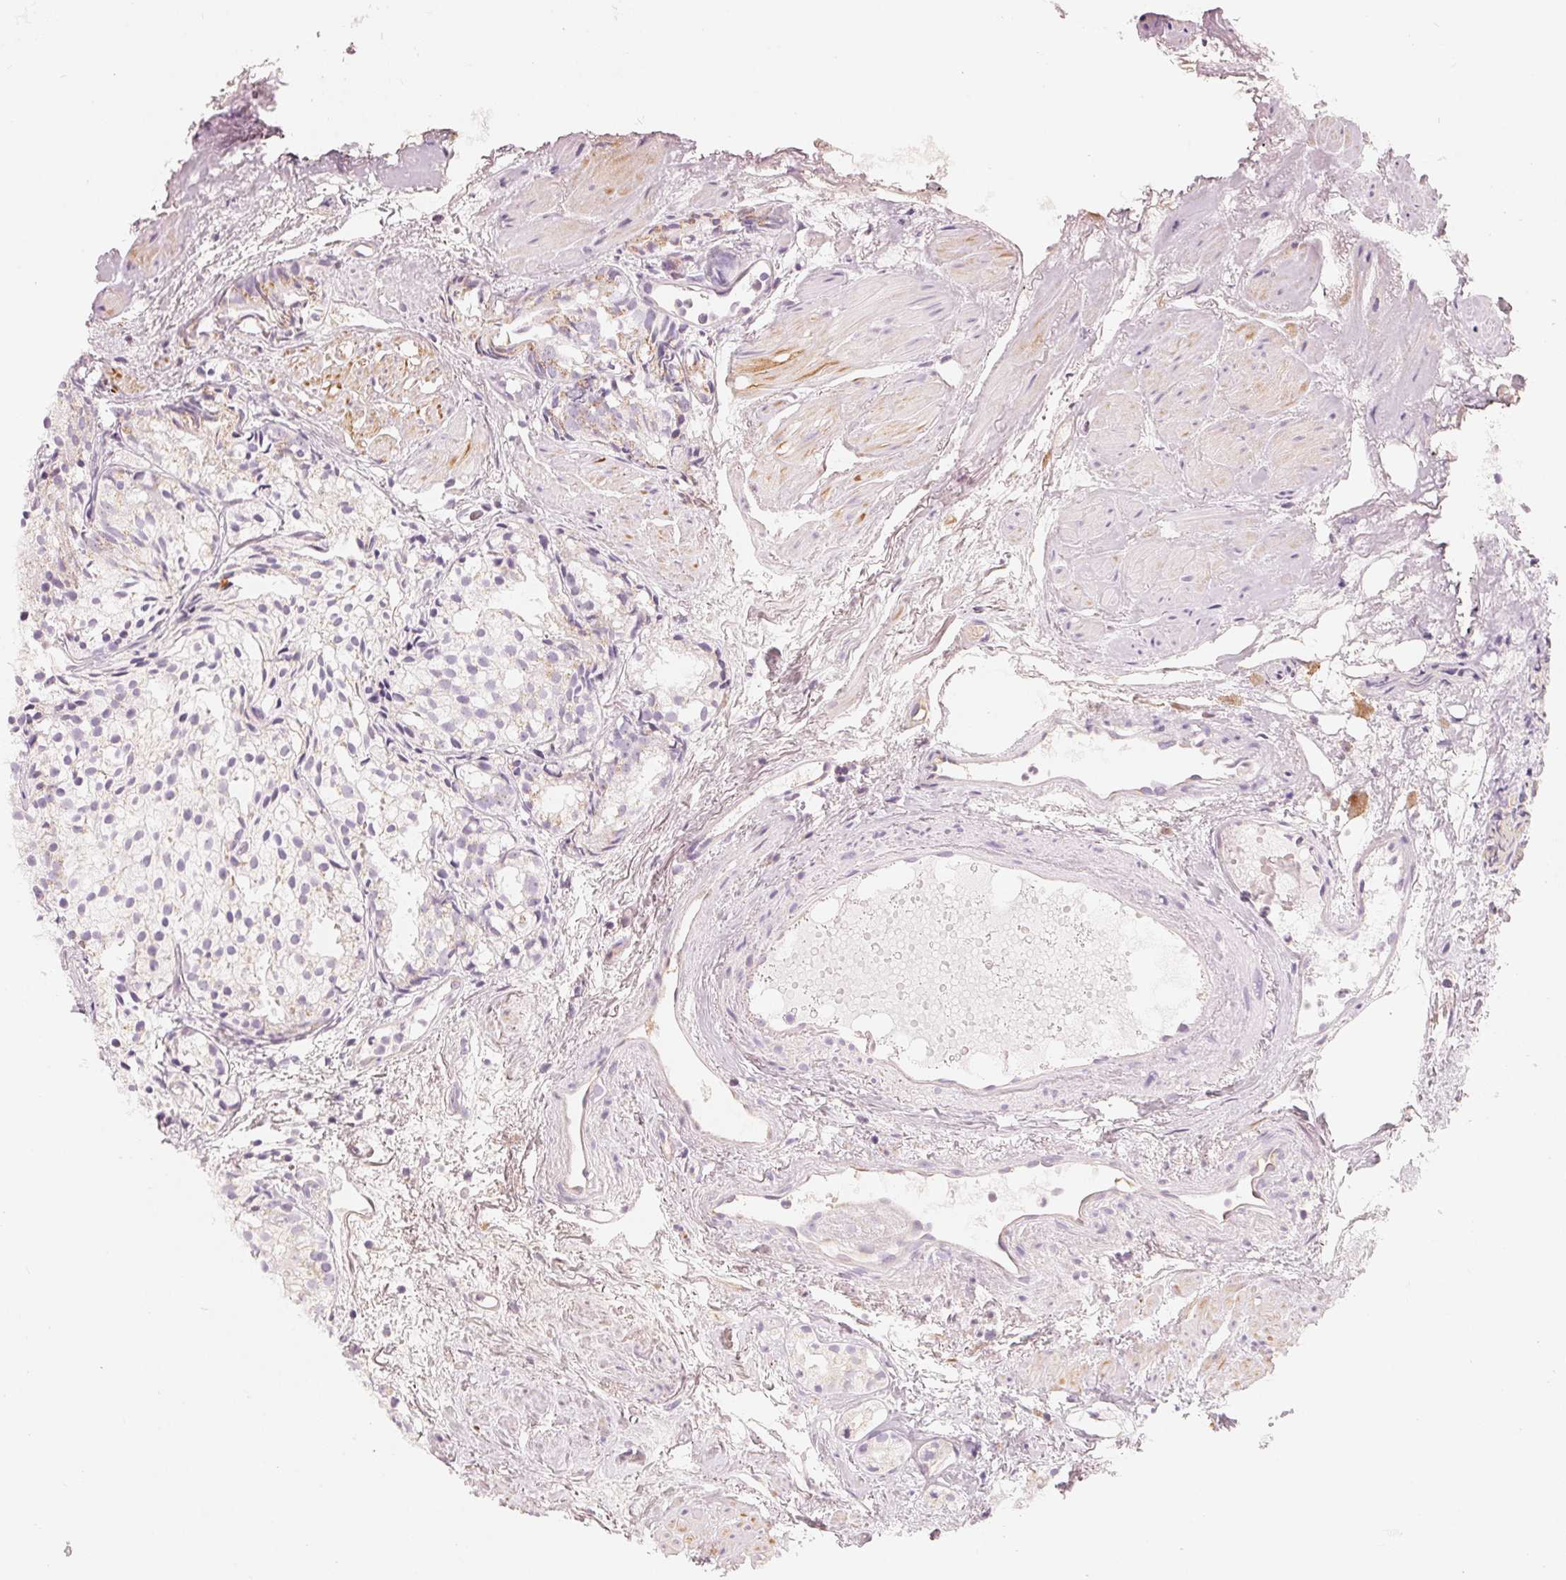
{"staining": {"intensity": "negative", "quantity": "none", "location": "none"}, "tissue": "prostate cancer", "cell_type": "Tumor cells", "image_type": "cancer", "snomed": [{"axis": "morphology", "description": "Adenocarcinoma, High grade"}, {"axis": "topography", "description": "Prostate"}], "caption": "IHC of prostate adenocarcinoma (high-grade) displays no positivity in tumor cells.", "gene": "CFHR2", "patient": {"sex": "male", "age": 85}}